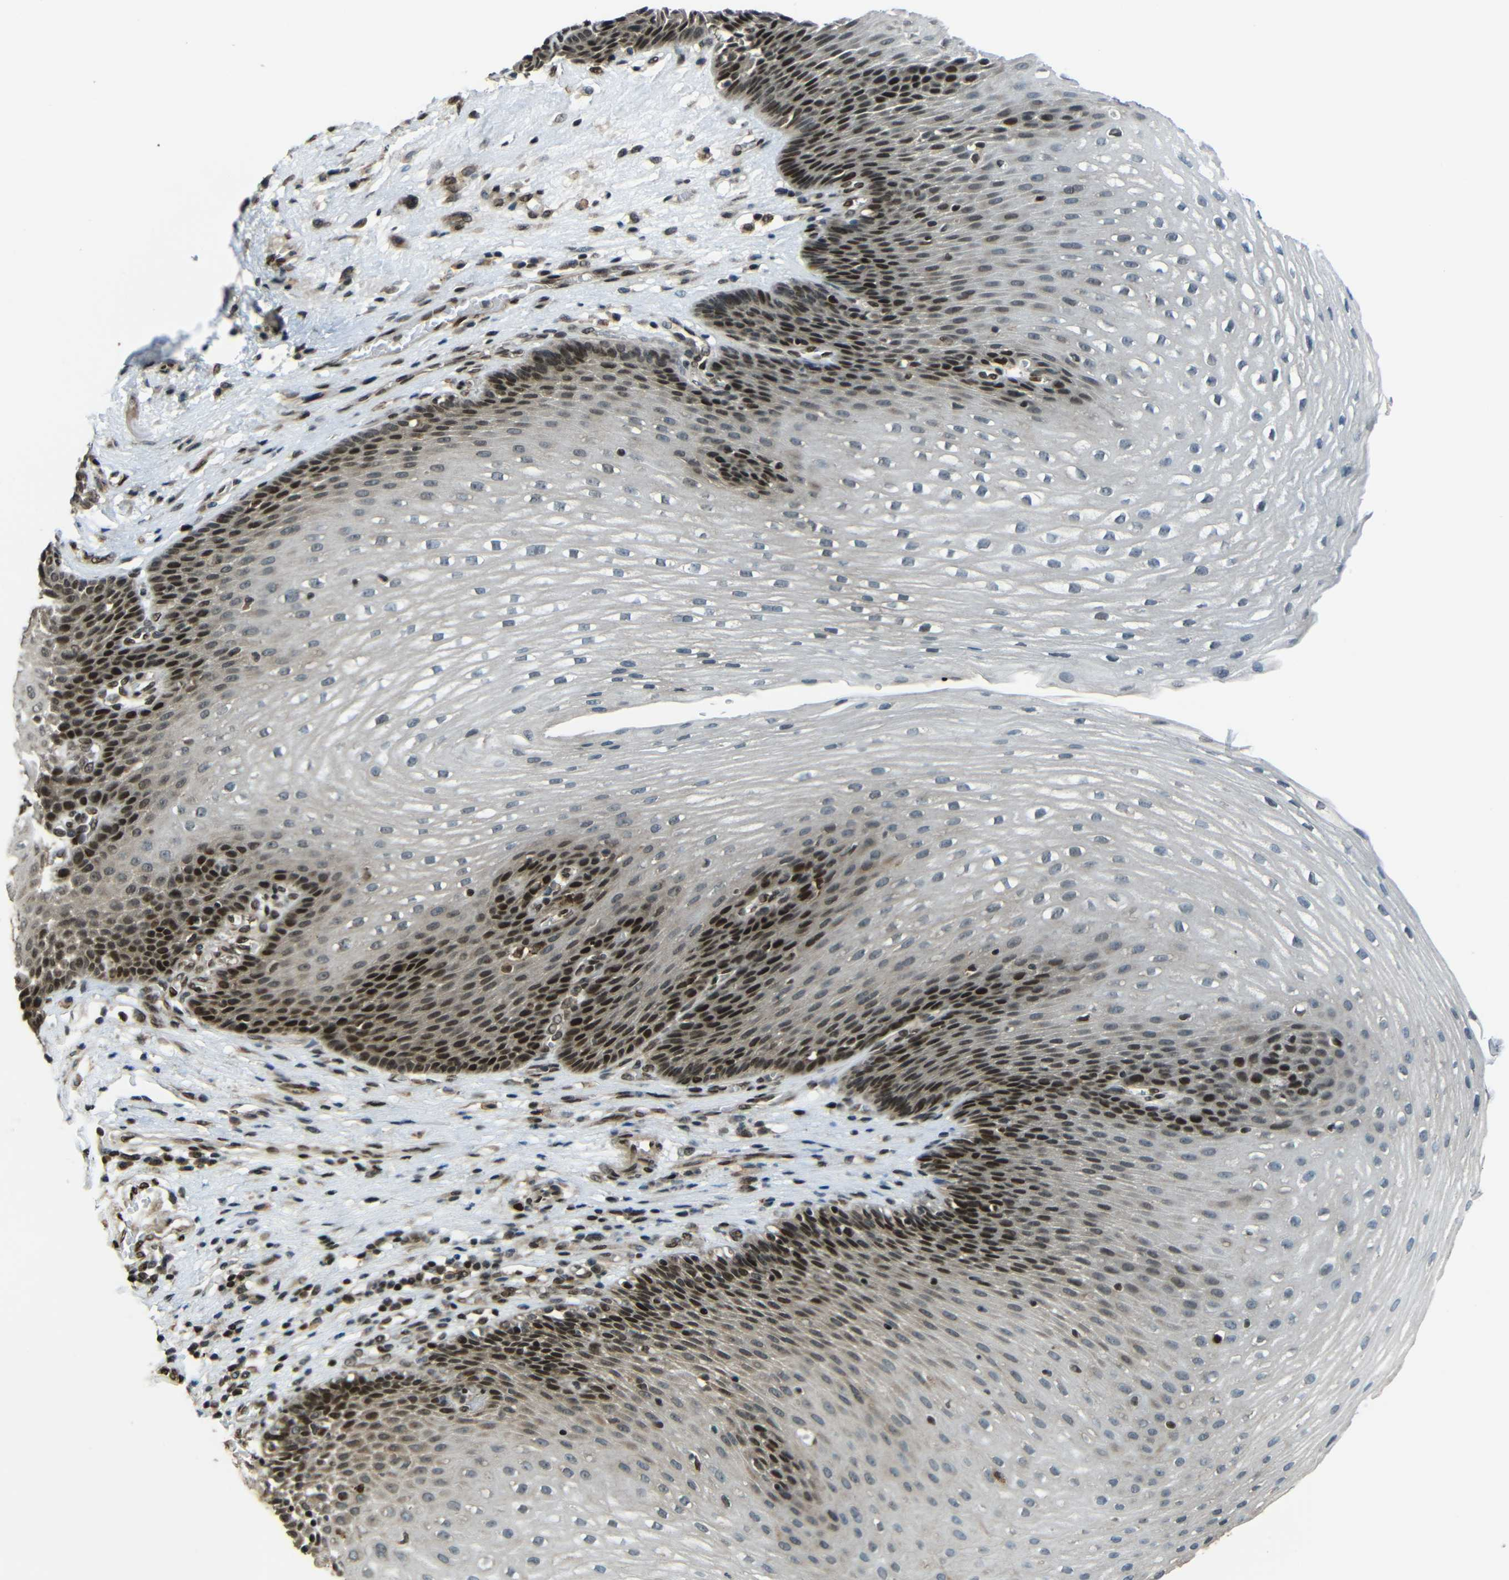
{"staining": {"intensity": "strong", "quantity": "25%-75%", "location": "nuclear"}, "tissue": "esophagus", "cell_type": "Squamous epithelial cells", "image_type": "normal", "snomed": [{"axis": "morphology", "description": "Normal tissue, NOS"}, {"axis": "topography", "description": "Esophagus"}], "caption": "IHC image of unremarkable human esophagus stained for a protein (brown), which exhibits high levels of strong nuclear expression in approximately 25%-75% of squamous epithelial cells.", "gene": "PSIP1", "patient": {"sex": "male", "age": 48}}